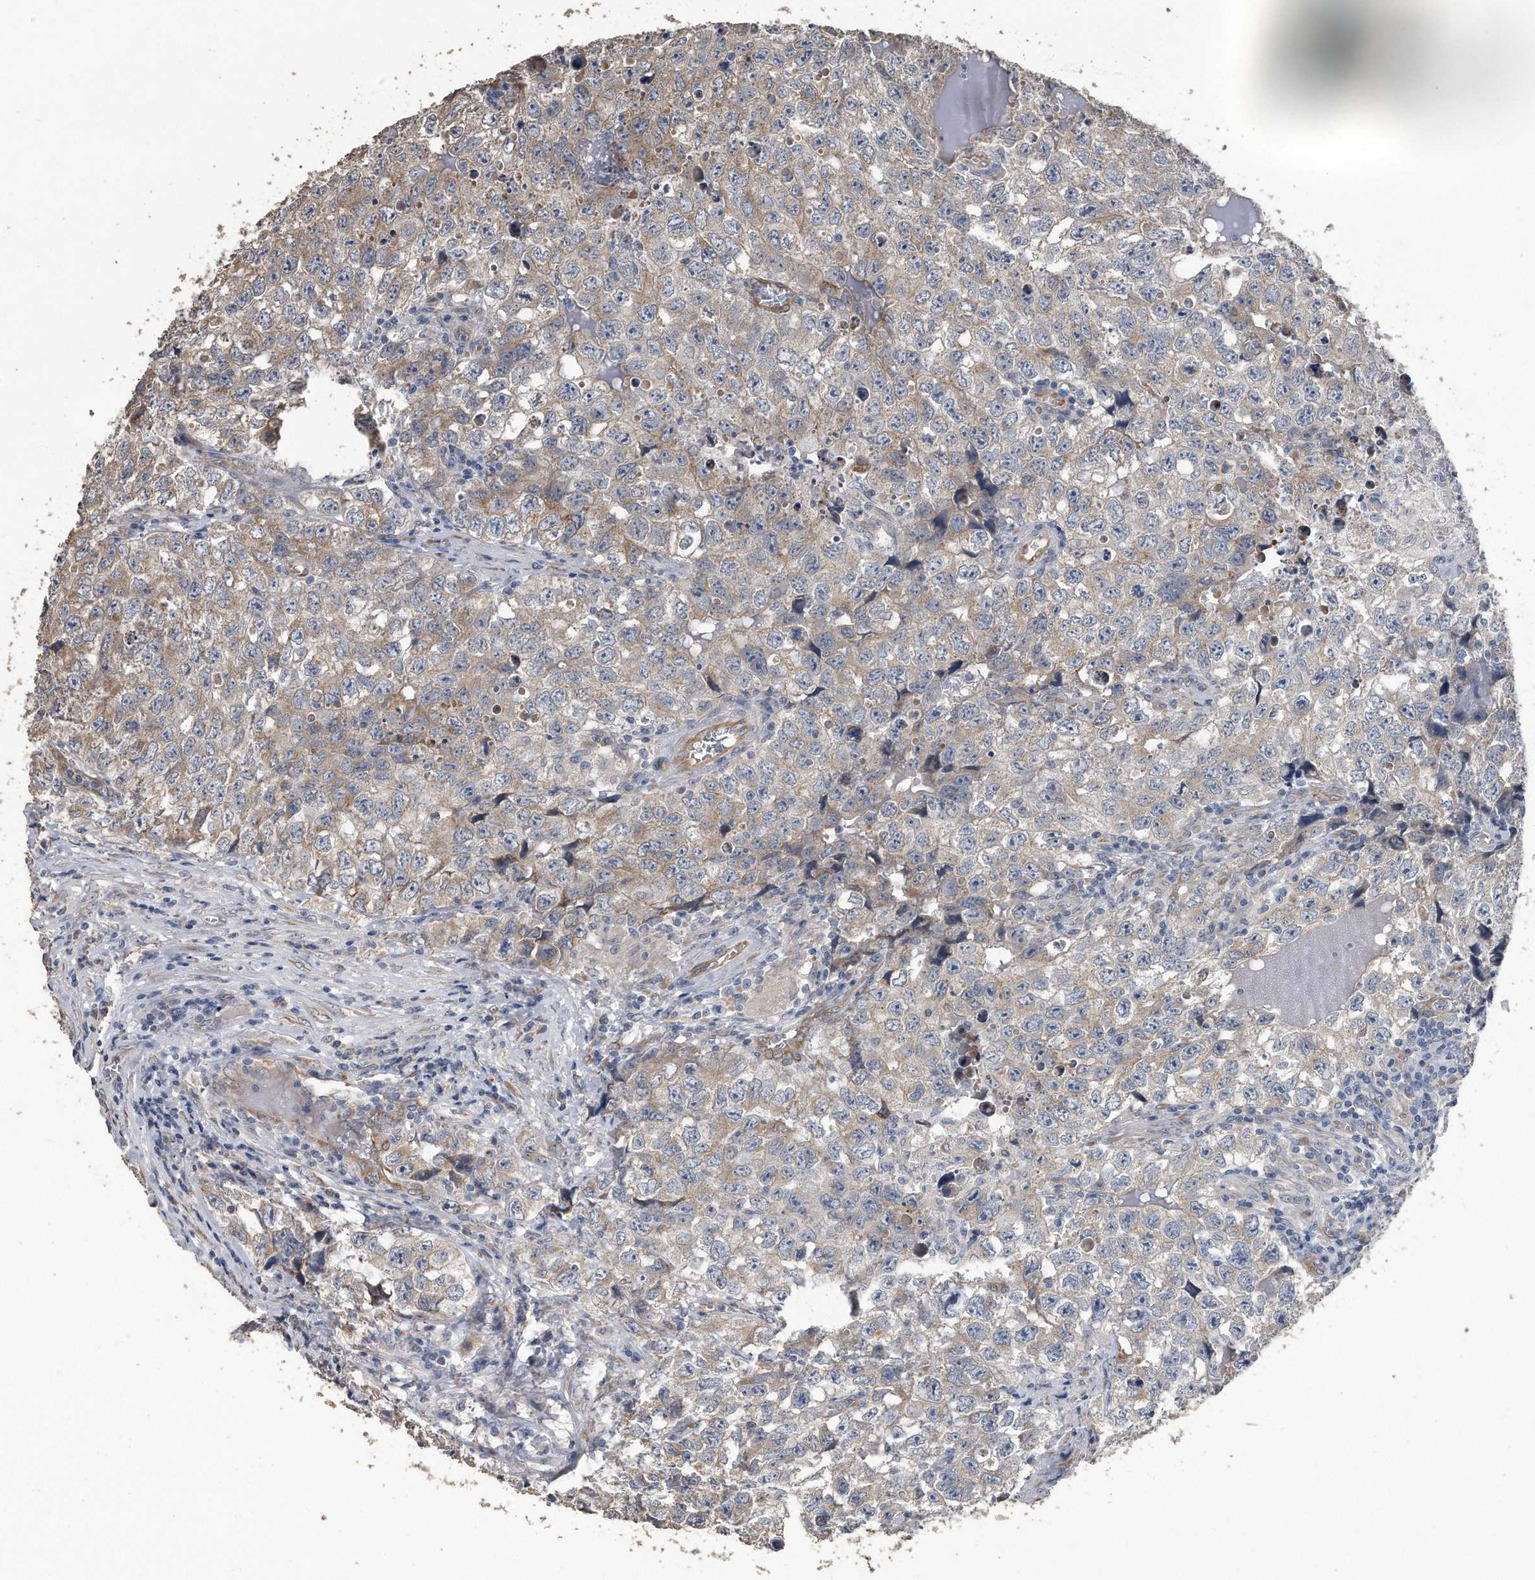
{"staining": {"intensity": "weak", "quantity": "25%-75%", "location": "cytoplasmic/membranous"}, "tissue": "testis cancer", "cell_type": "Tumor cells", "image_type": "cancer", "snomed": [{"axis": "morphology", "description": "Seminoma, NOS"}, {"axis": "morphology", "description": "Carcinoma, Embryonal, NOS"}, {"axis": "topography", "description": "Testis"}], "caption": "Immunohistochemistry photomicrograph of human seminoma (testis) stained for a protein (brown), which exhibits low levels of weak cytoplasmic/membranous positivity in about 25%-75% of tumor cells.", "gene": "PCLO", "patient": {"sex": "male", "age": 43}}